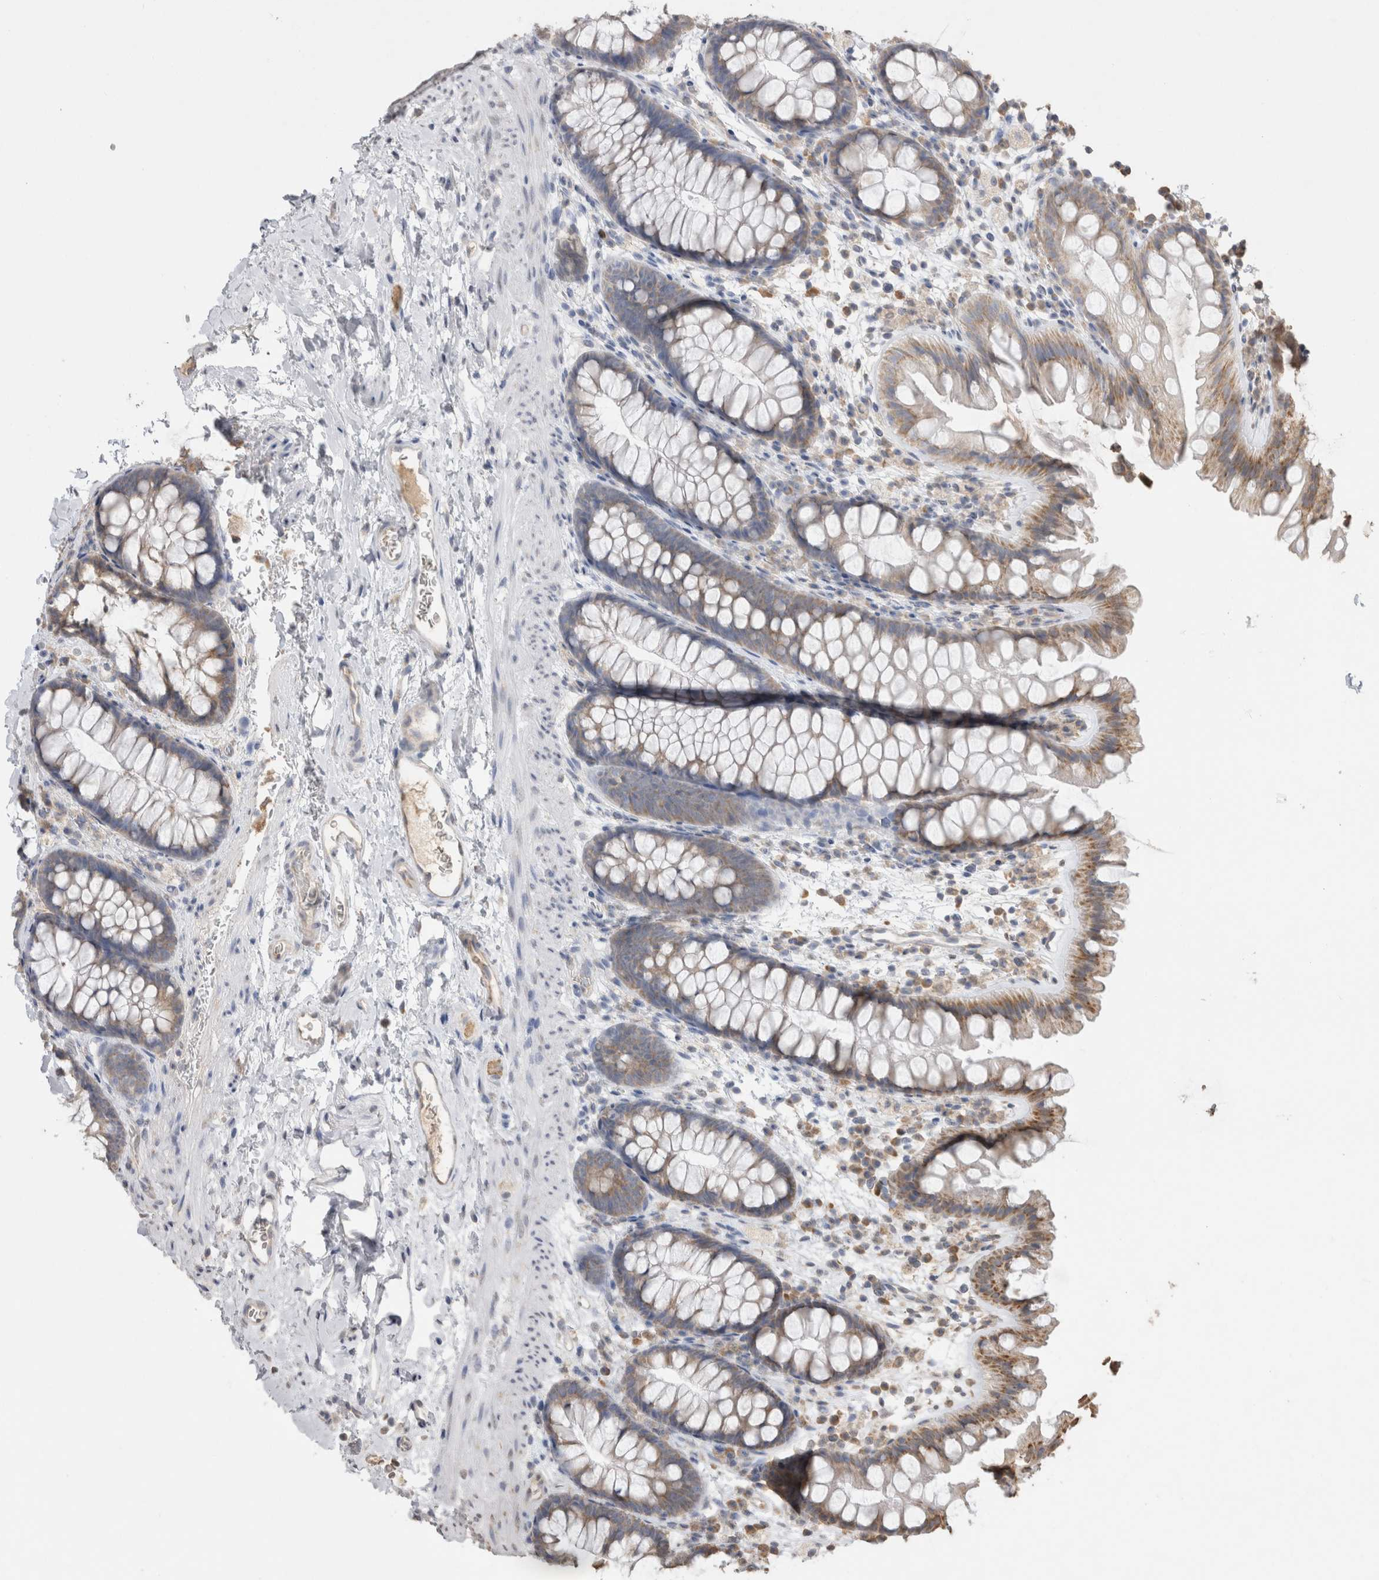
{"staining": {"intensity": "weak", "quantity": "<25%", "location": "cytoplasmic/membranous"}, "tissue": "colon", "cell_type": "Endothelial cells", "image_type": "normal", "snomed": [{"axis": "morphology", "description": "Normal tissue, NOS"}, {"axis": "topography", "description": "Colon"}], "caption": "Photomicrograph shows no protein expression in endothelial cells of unremarkable colon. Nuclei are stained in blue.", "gene": "NOMO1", "patient": {"sex": "female", "age": 62}}